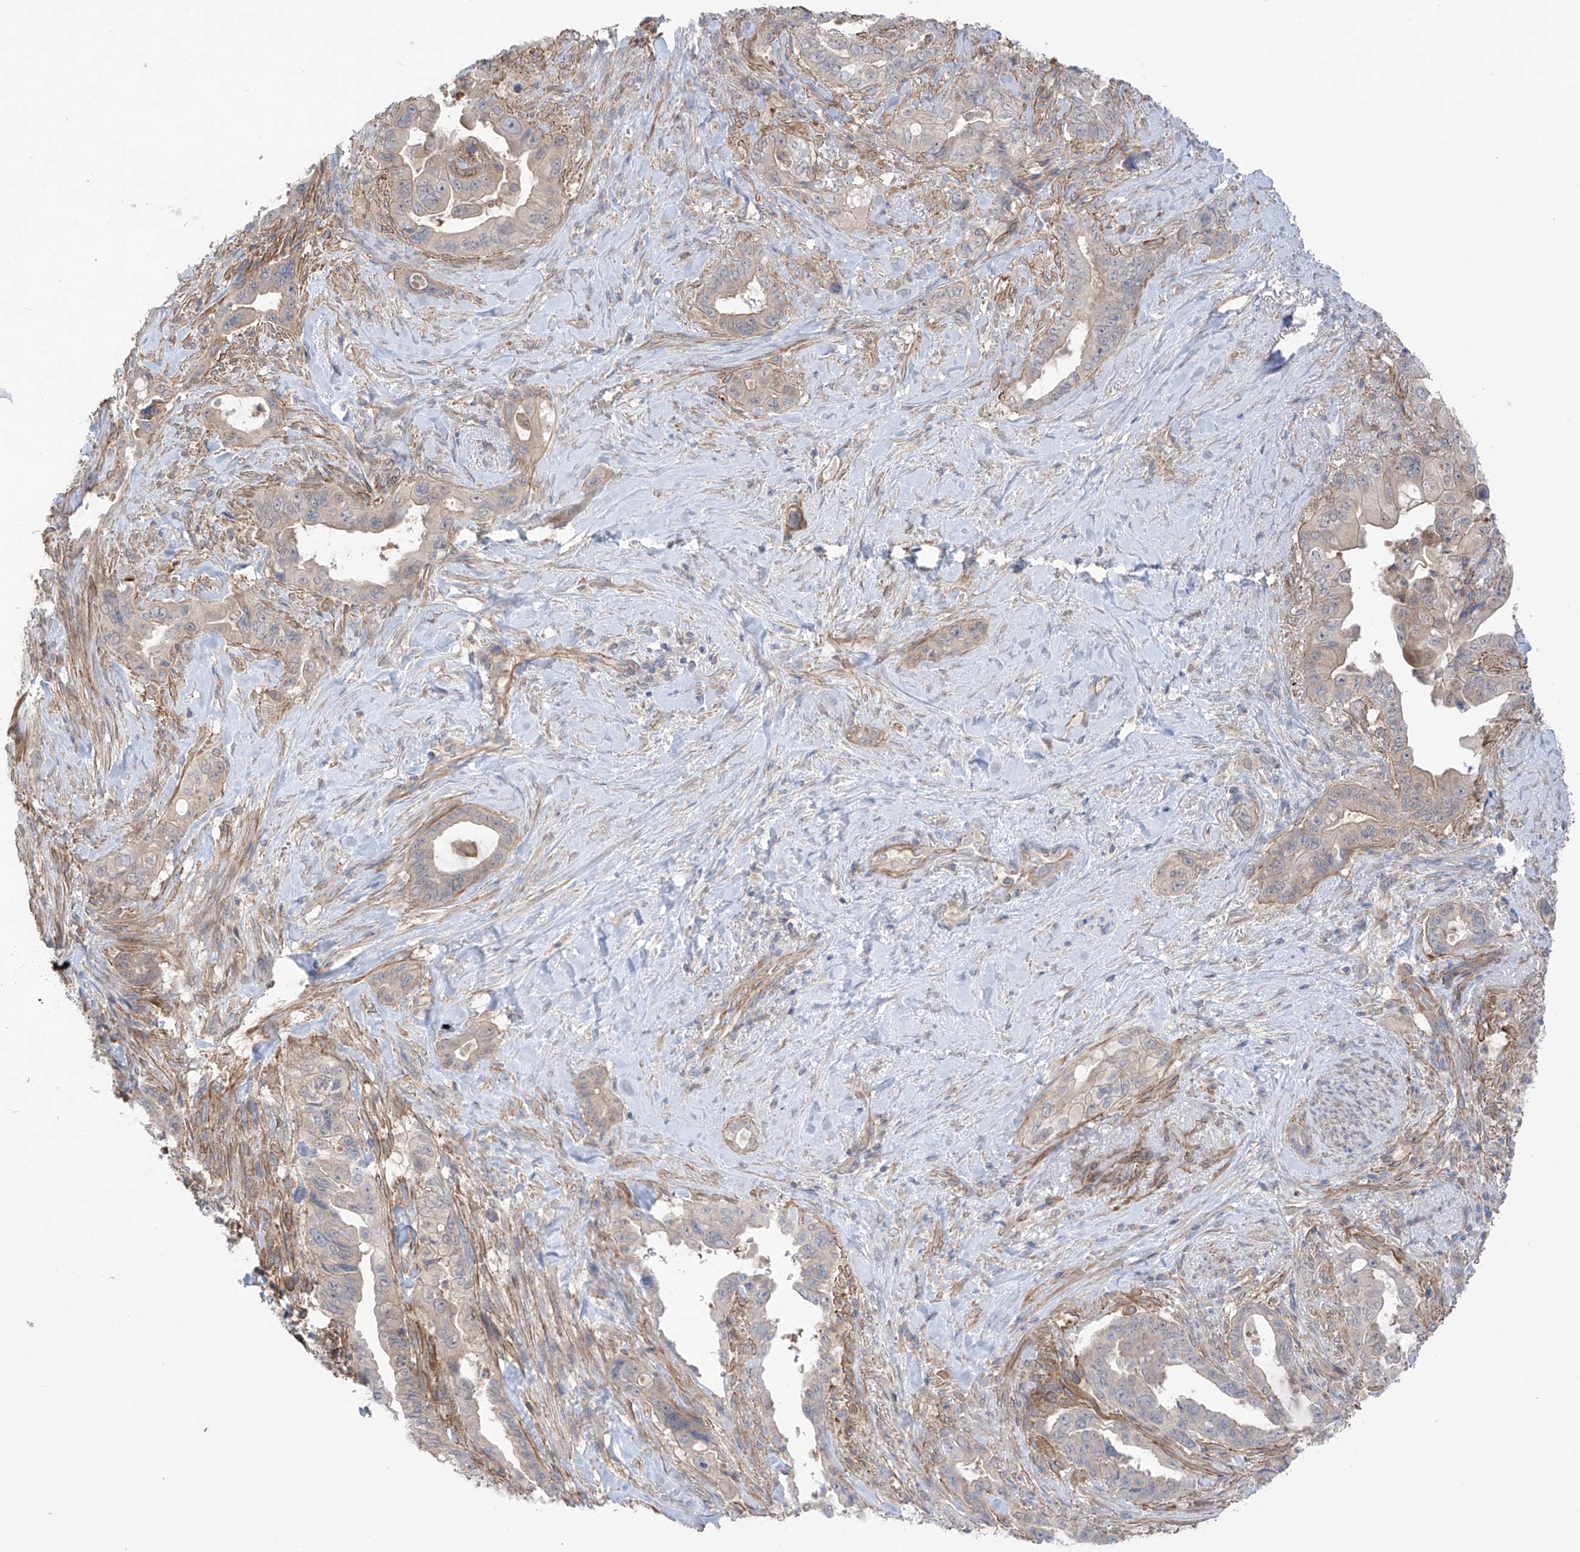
{"staining": {"intensity": "negative", "quantity": "none", "location": "none"}, "tissue": "pancreatic cancer", "cell_type": "Tumor cells", "image_type": "cancer", "snomed": [{"axis": "morphology", "description": "Adenocarcinoma, NOS"}, {"axis": "topography", "description": "Pancreas"}], "caption": "This photomicrograph is of pancreatic cancer (adenocarcinoma) stained with immunohistochemistry to label a protein in brown with the nuclei are counter-stained blue. There is no staining in tumor cells.", "gene": "TRMU", "patient": {"sex": "male", "age": 70}}